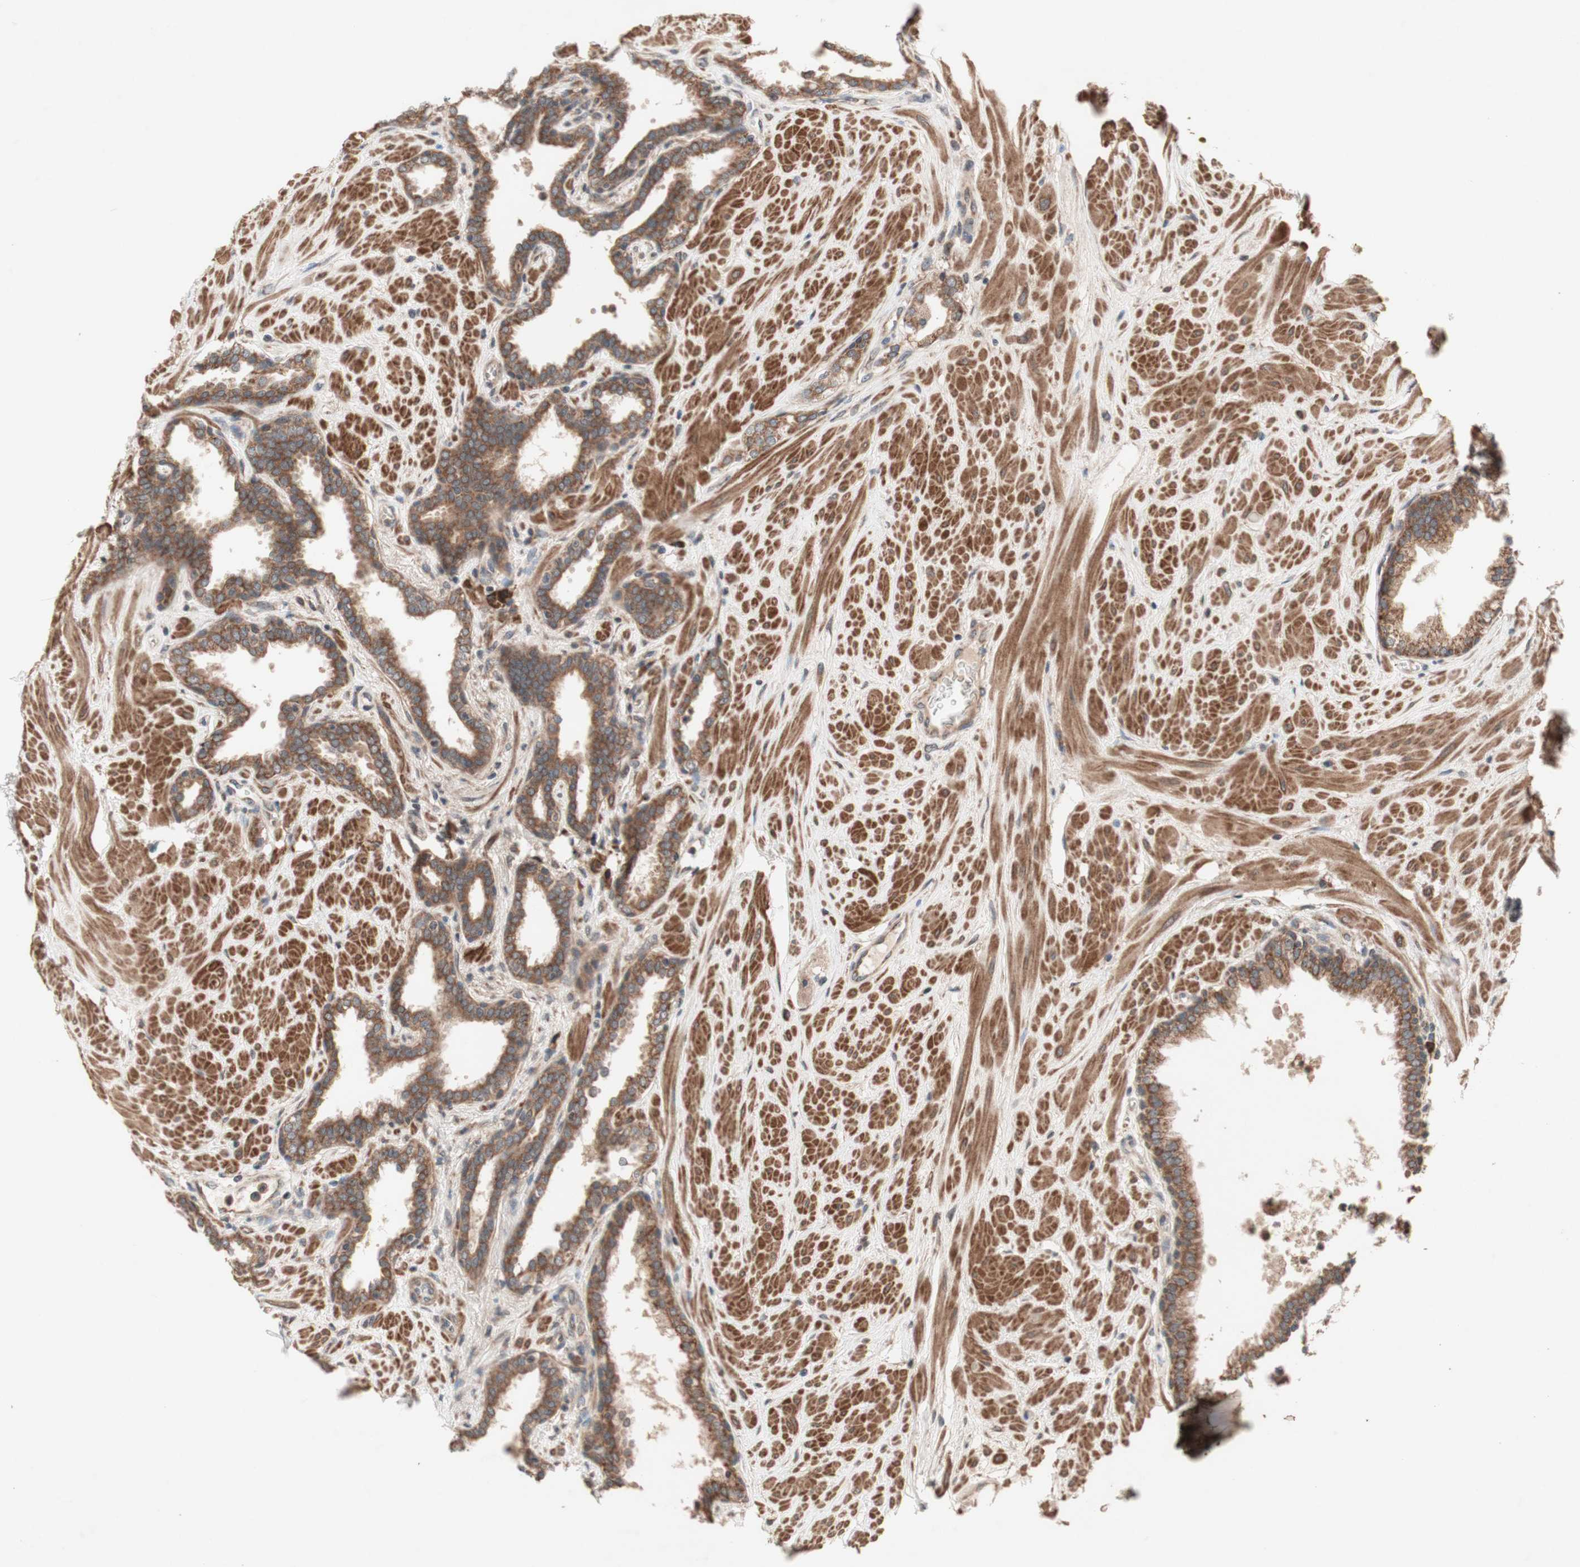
{"staining": {"intensity": "moderate", "quantity": ">75%", "location": "cytoplasmic/membranous"}, "tissue": "prostate", "cell_type": "Glandular cells", "image_type": "normal", "snomed": [{"axis": "morphology", "description": "Normal tissue, NOS"}, {"axis": "topography", "description": "Prostate"}], "caption": "Immunohistochemistry photomicrograph of benign human prostate stained for a protein (brown), which reveals medium levels of moderate cytoplasmic/membranous expression in about >75% of glandular cells.", "gene": "DDOST", "patient": {"sex": "male", "age": 51}}